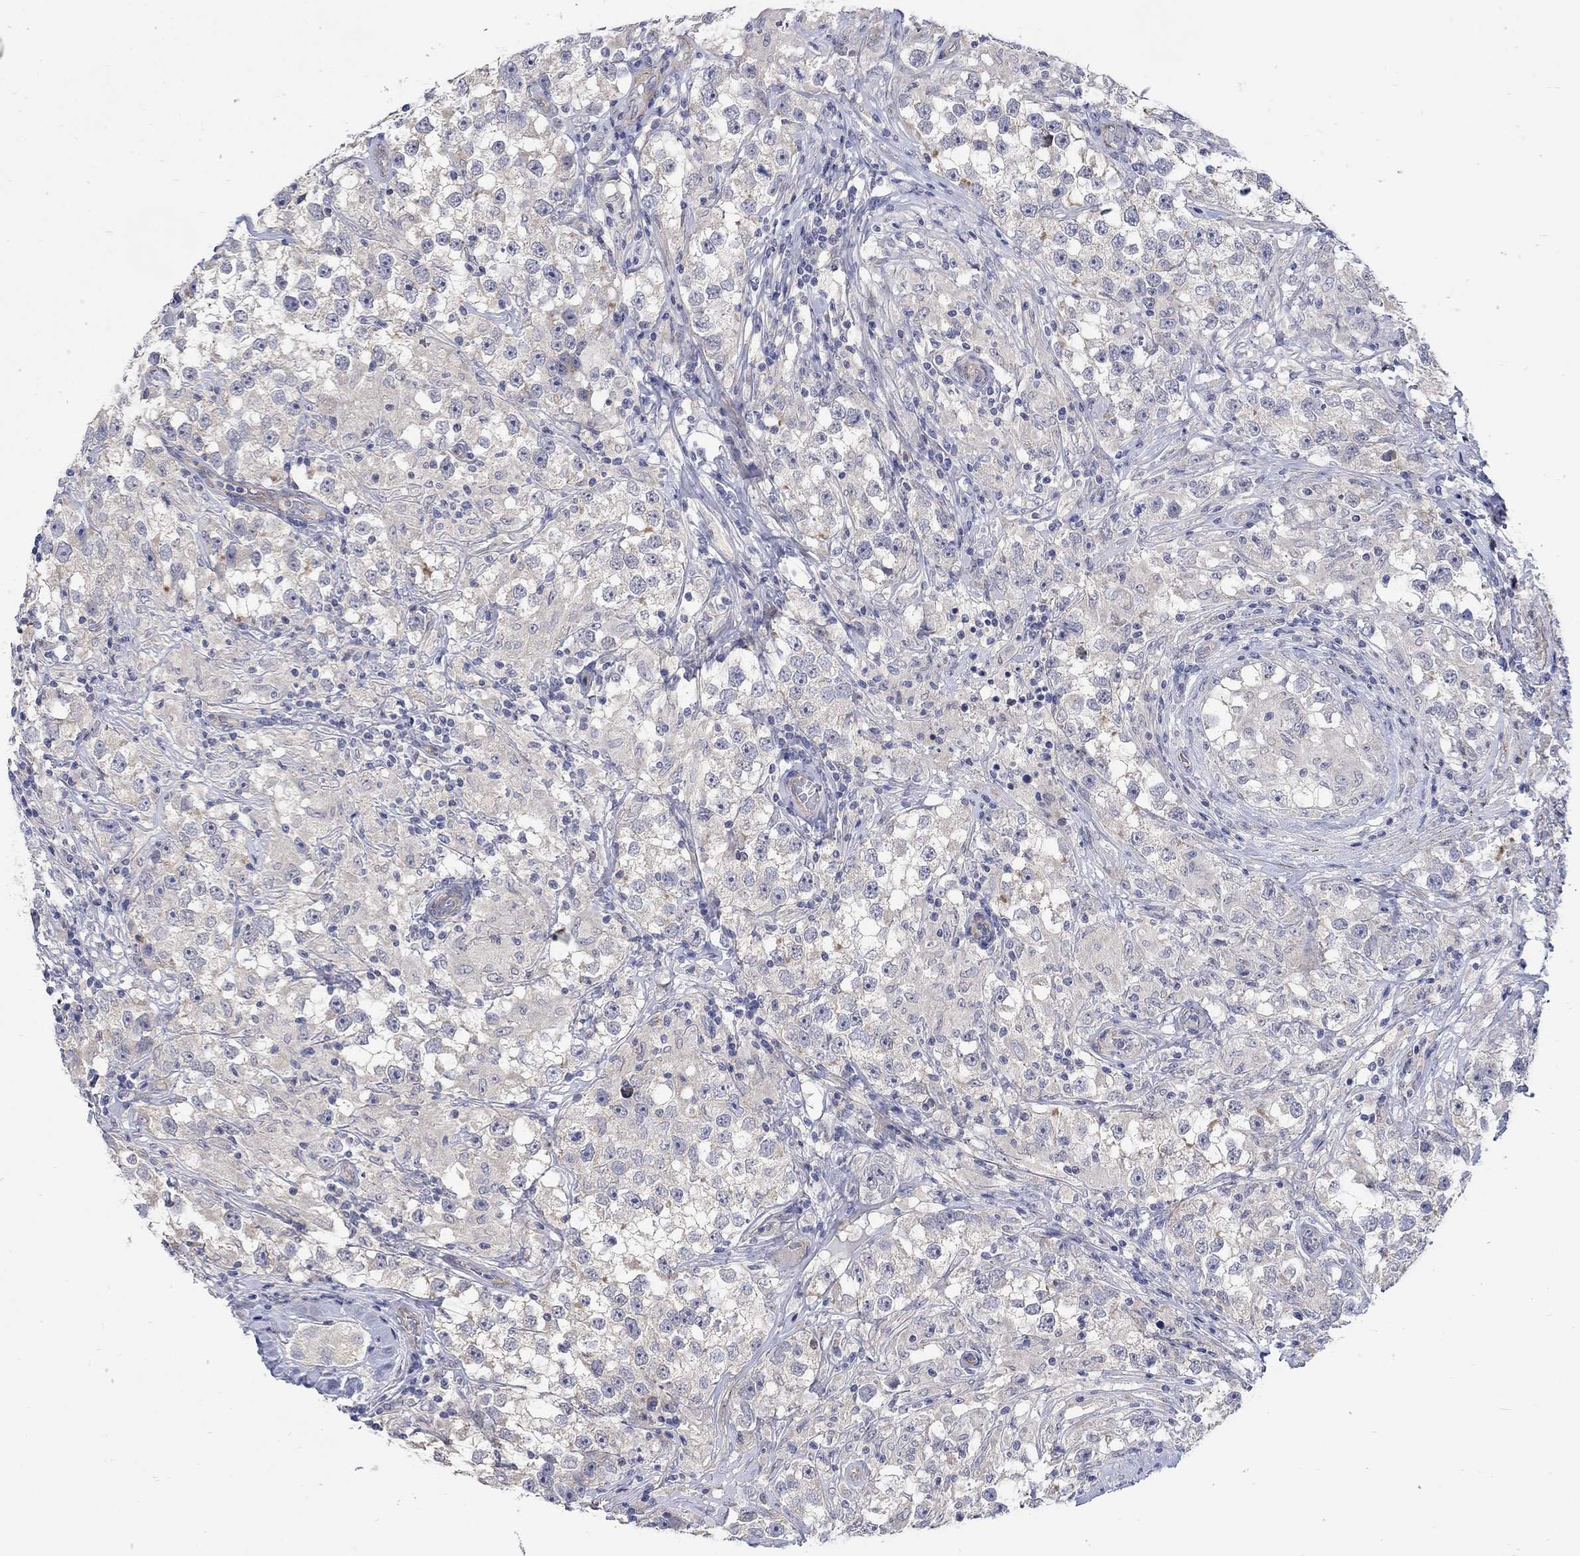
{"staining": {"intensity": "weak", "quantity": "<25%", "location": "cytoplasmic/membranous"}, "tissue": "testis cancer", "cell_type": "Tumor cells", "image_type": "cancer", "snomed": [{"axis": "morphology", "description": "Seminoma, NOS"}, {"axis": "topography", "description": "Testis"}], "caption": "An immunohistochemistry micrograph of testis cancer (seminoma) is shown. There is no staining in tumor cells of testis cancer (seminoma).", "gene": "SCN7A", "patient": {"sex": "male", "age": 46}}